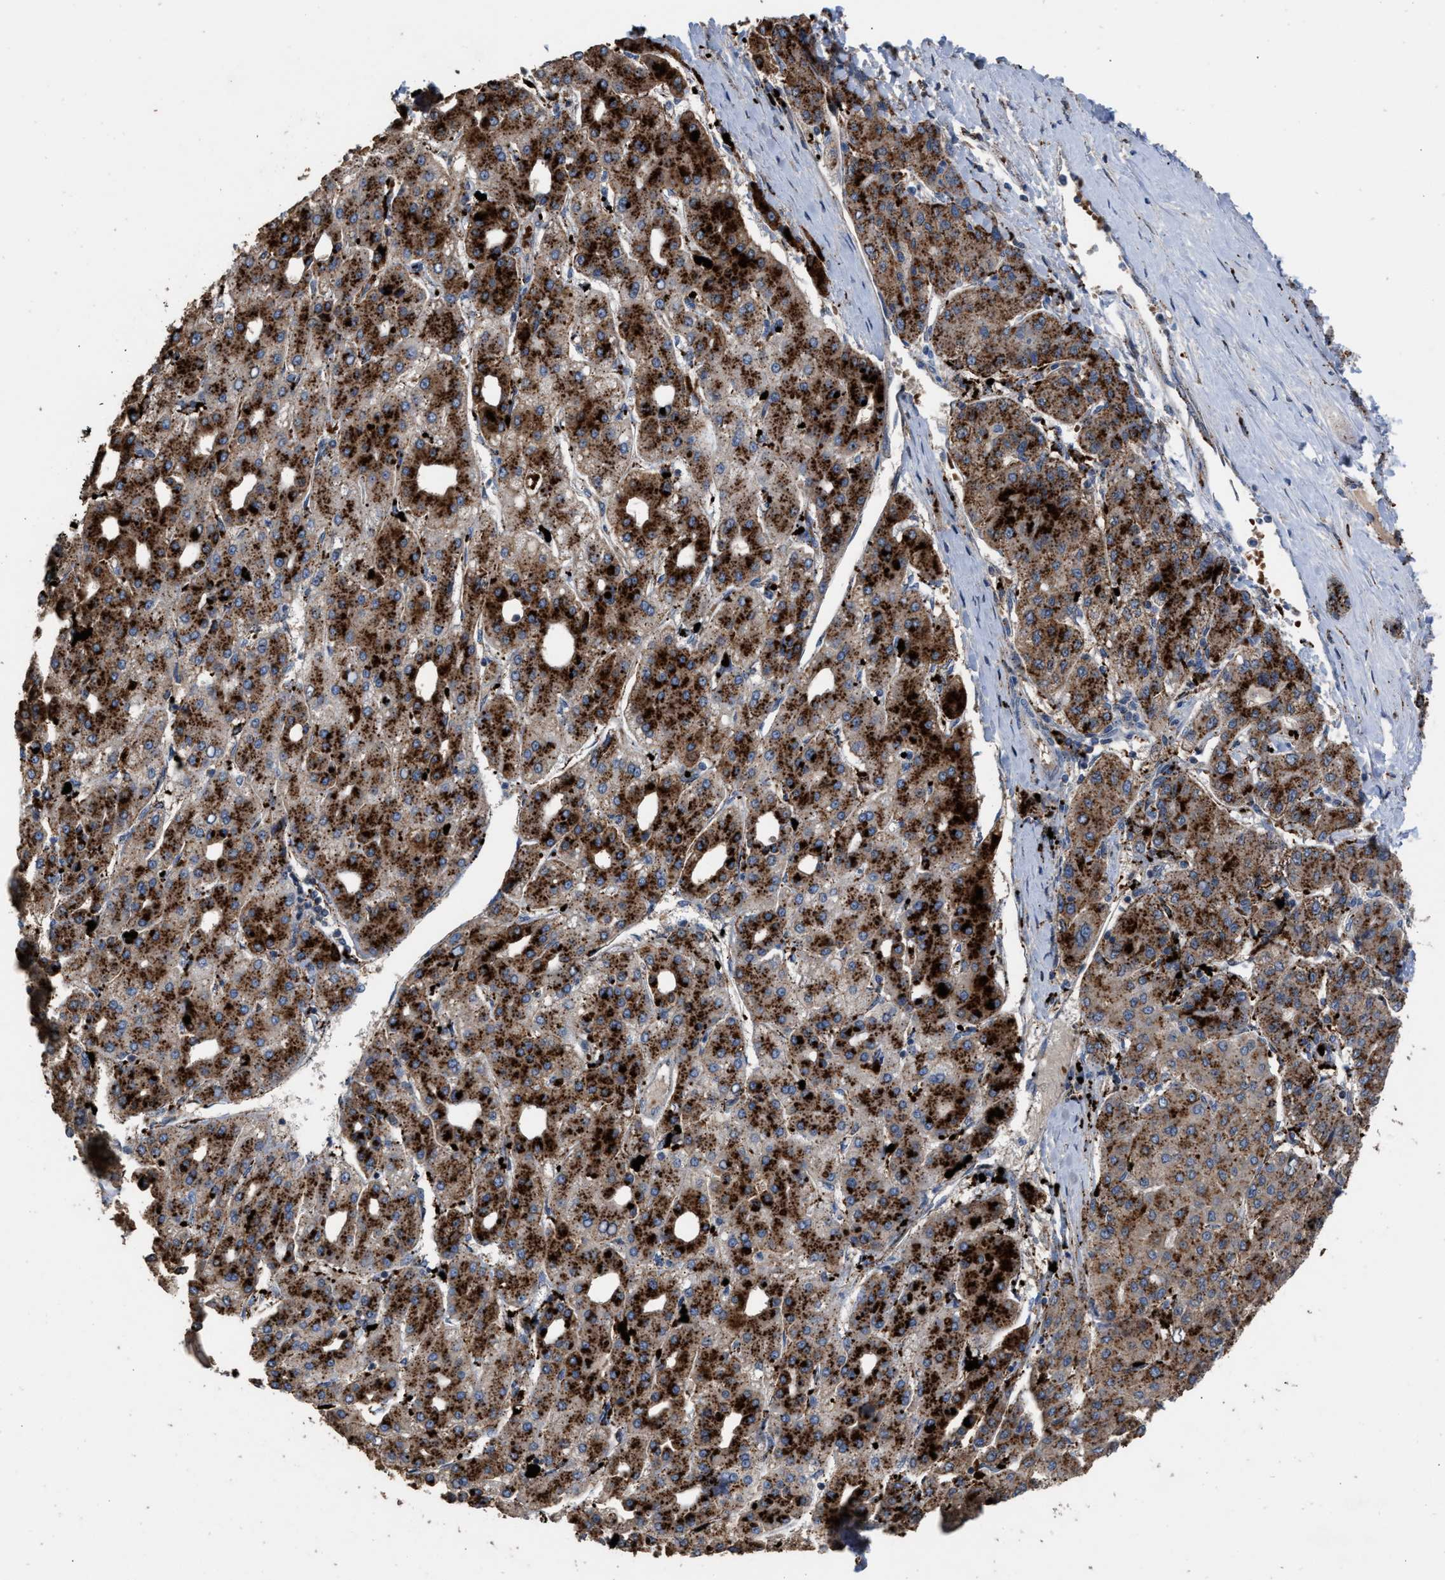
{"staining": {"intensity": "strong", "quantity": ">75%", "location": "cytoplasmic/membranous"}, "tissue": "liver cancer", "cell_type": "Tumor cells", "image_type": "cancer", "snomed": [{"axis": "morphology", "description": "Carcinoma, Hepatocellular, NOS"}, {"axis": "topography", "description": "Liver"}], "caption": "Protein expression analysis of human liver cancer (hepatocellular carcinoma) reveals strong cytoplasmic/membranous staining in approximately >75% of tumor cells.", "gene": "ELMO3", "patient": {"sex": "male", "age": 65}}